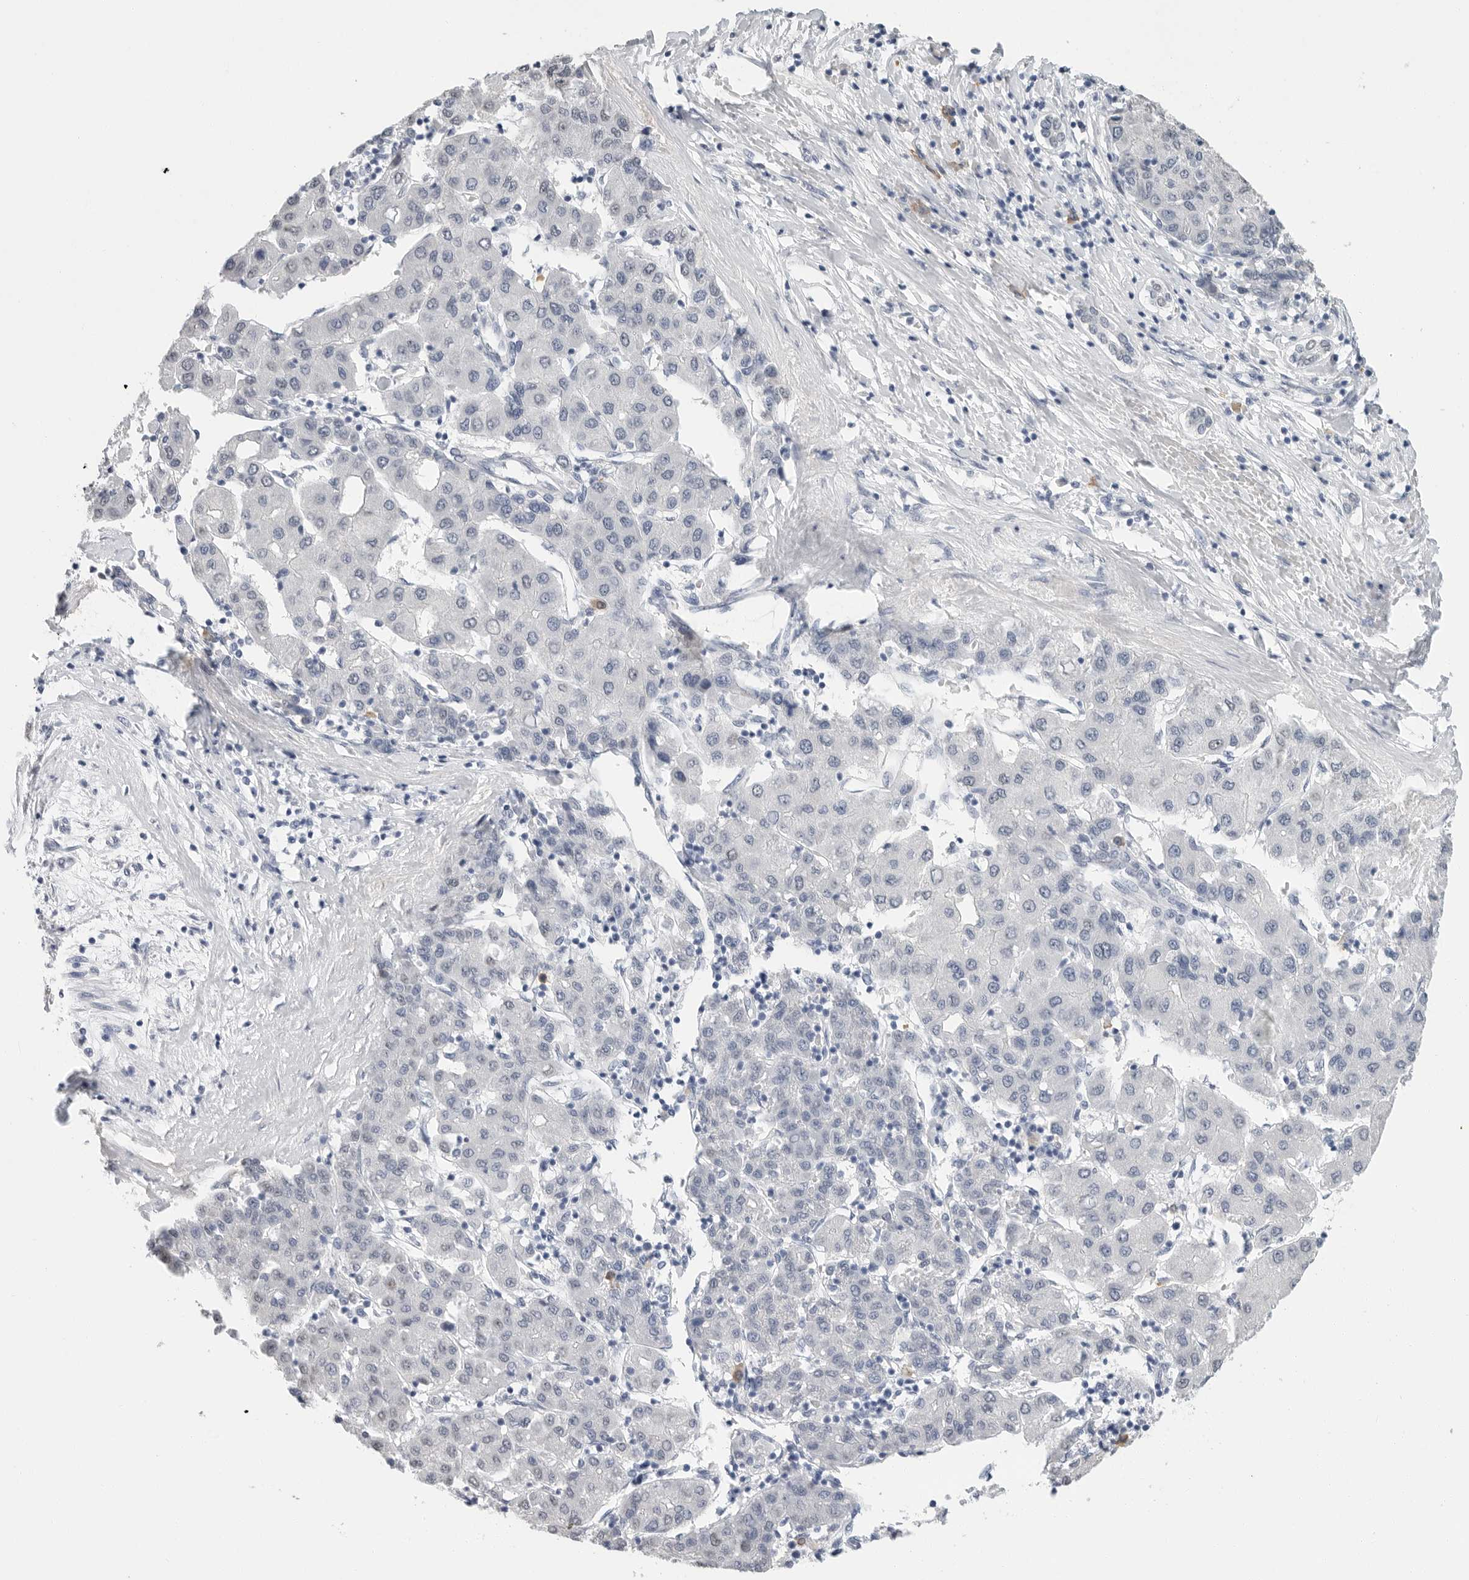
{"staining": {"intensity": "negative", "quantity": "none", "location": "none"}, "tissue": "liver cancer", "cell_type": "Tumor cells", "image_type": "cancer", "snomed": [{"axis": "morphology", "description": "Carcinoma, Hepatocellular, NOS"}, {"axis": "topography", "description": "Liver"}], "caption": "Immunohistochemical staining of human liver cancer (hepatocellular carcinoma) displays no significant staining in tumor cells.", "gene": "ARHGEF10", "patient": {"sex": "male", "age": 65}}